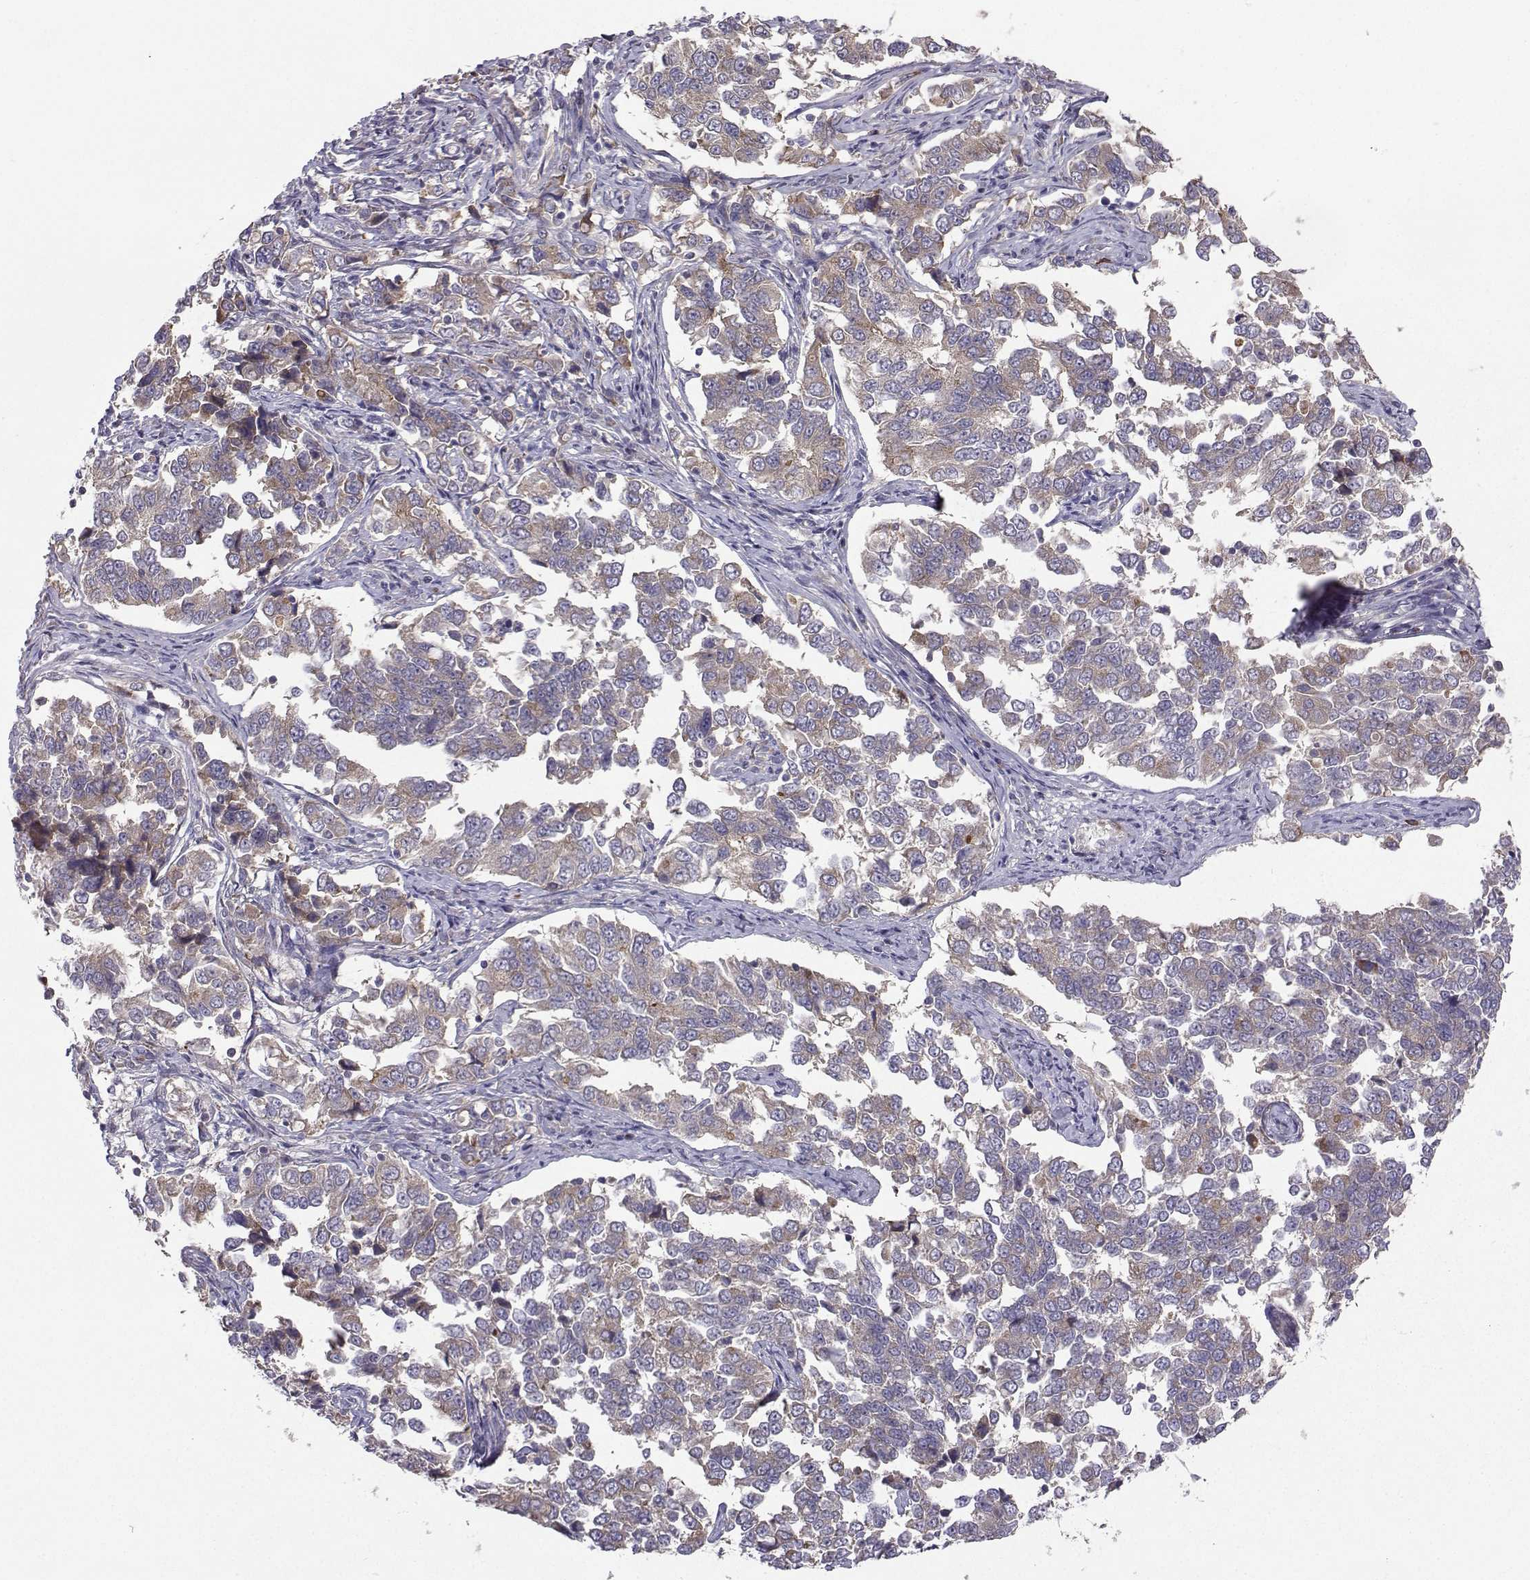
{"staining": {"intensity": "weak", "quantity": ">75%", "location": "cytoplasmic/membranous"}, "tissue": "endometrial cancer", "cell_type": "Tumor cells", "image_type": "cancer", "snomed": [{"axis": "morphology", "description": "Adenocarcinoma, NOS"}, {"axis": "topography", "description": "Endometrium"}], "caption": "Endometrial cancer stained for a protein displays weak cytoplasmic/membranous positivity in tumor cells.", "gene": "STXBP5", "patient": {"sex": "female", "age": 43}}